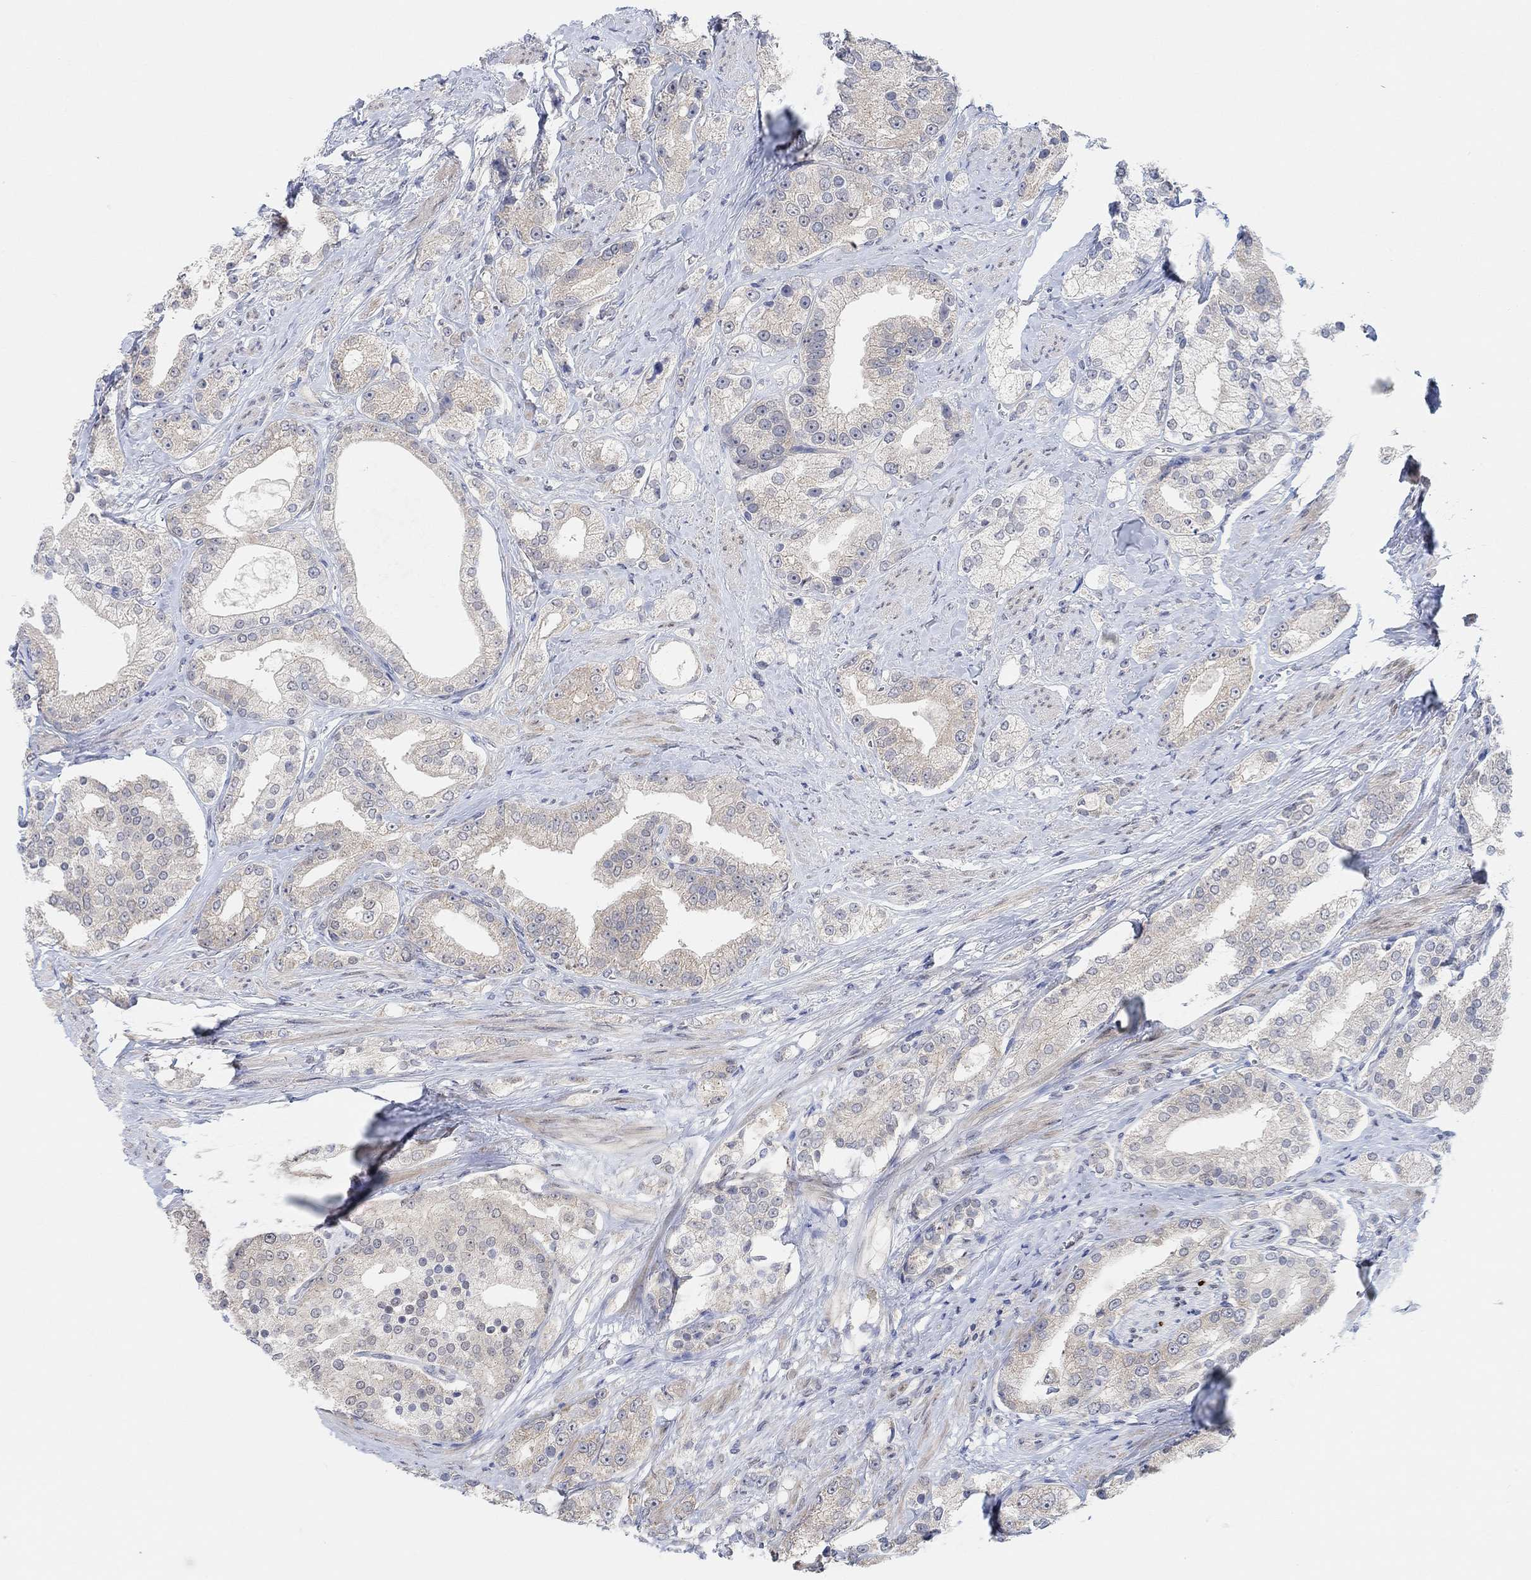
{"staining": {"intensity": "negative", "quantity": "none", "location": "none"}, "tissue": "prostate cancer", "cell_type": "Tumor cells", "image_type": "cancer", "snomed": [{"axis": "morphology", "description": "Adenocarcinoma, NOS"}, {"axis": "topography", "description": "Prostate and seminal vesicle, NOS"}, {"axis": "topography", "description": "Prostate"}], "caption": "Human prostate cancer stained for a protein using immunohistochemistry exhibits no positivity in tumor cells.", "gene": "RIMS1", "patient": {"sex": "male", "age": 67}}